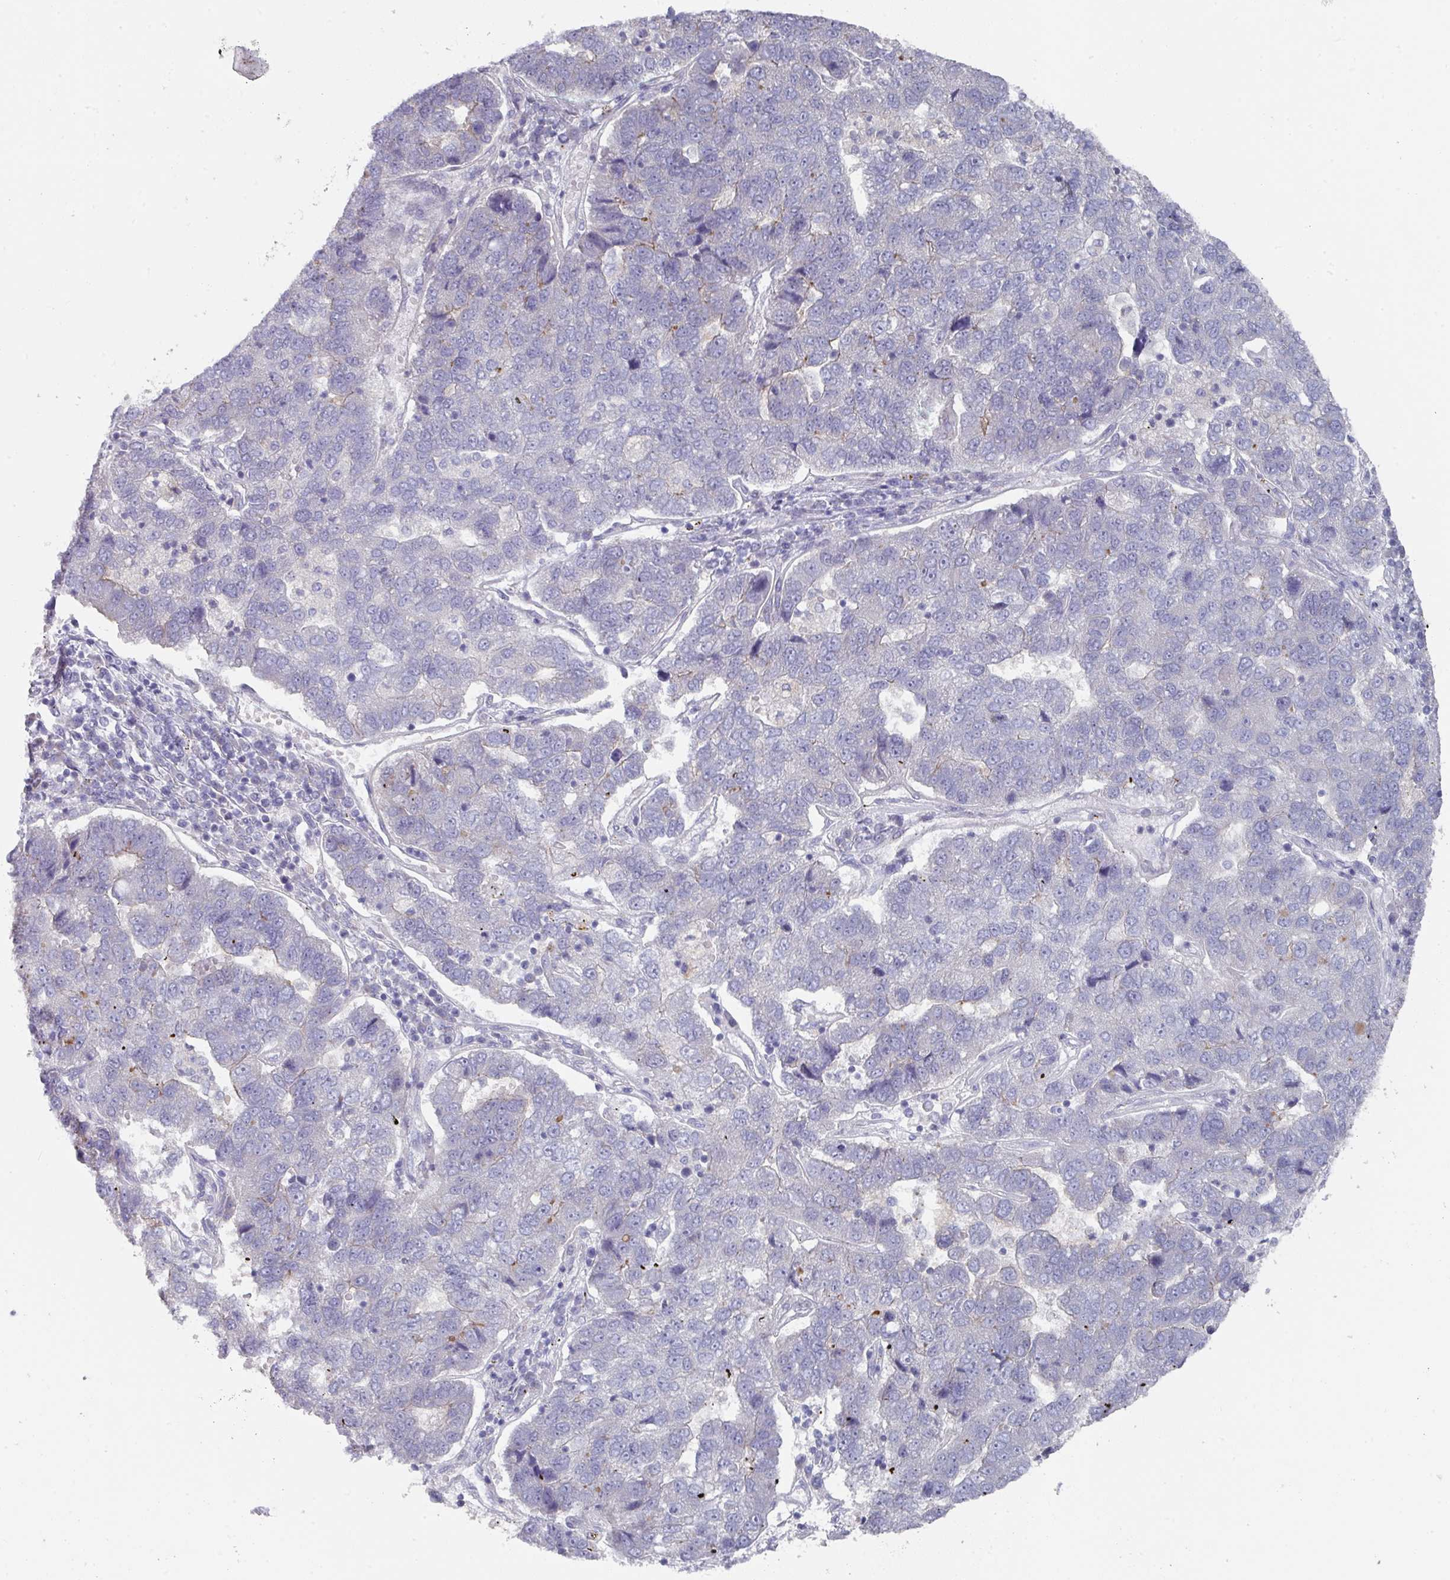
{"staining": {"intensity": "negative", "quantity": "none", "location": "none"}, "tissue": "pancreatic cancer", "cell_type": "Tumor cells", "image_type": "cancer", "snomed": [{"axis": "morphology", "description": "Adenocarcinoma, NOS"}, {"axis": "topography", "description": "Pancreas"}], "caption": "Immunohistochemistry (IHC) image of pancreatic cancer stained for a protein (brown), which exhibits no staining in tumor cells. (DAB immunohistochemistry (IHC) with hematoxylin counter stain).", "gene": "NT5C1A", "patient": {"sex": "female", "age": 61}}